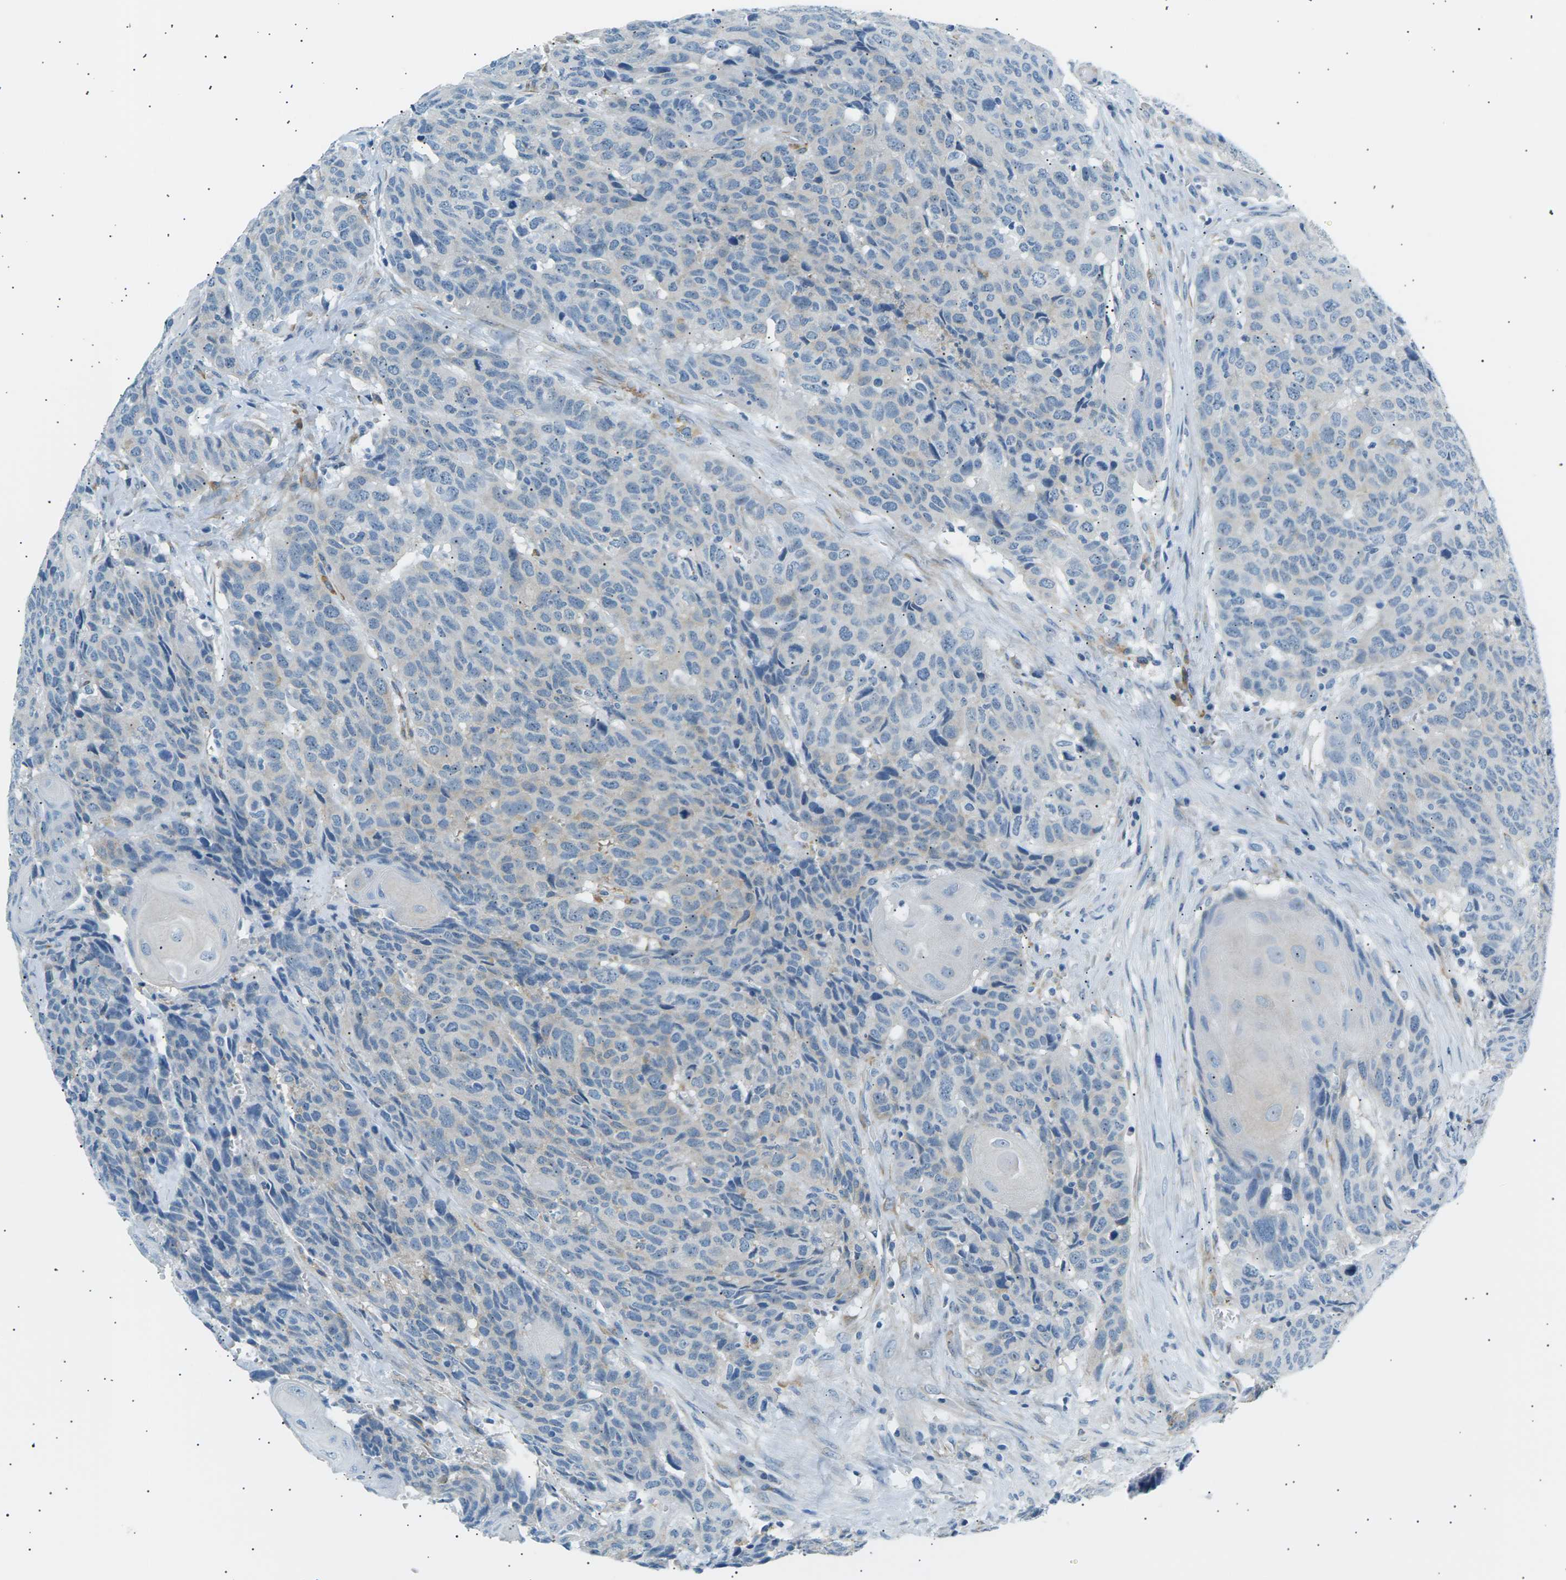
{"staining": {"intensity": "weak", "quantity": "<25%", "location": "cytoplasmic/membranous"}, "tissue": "head and neck cancer", "cell_type": "Tumor cells", "image_type": "cancer", "snomed": [{"axis": "morphology", "description": "Squamous cell carcinoma, NOS"}, {"axis": "topography", "description": "Head-Neck"}], "caption": "IHC histopathology image of human head and neck cancer (squamous cell carcinoma) stained for a protein (brown), which displays no expression in tumor cells.", "gene": "SEPTIN5", "patient": {"sex": "male", "age": 66}}